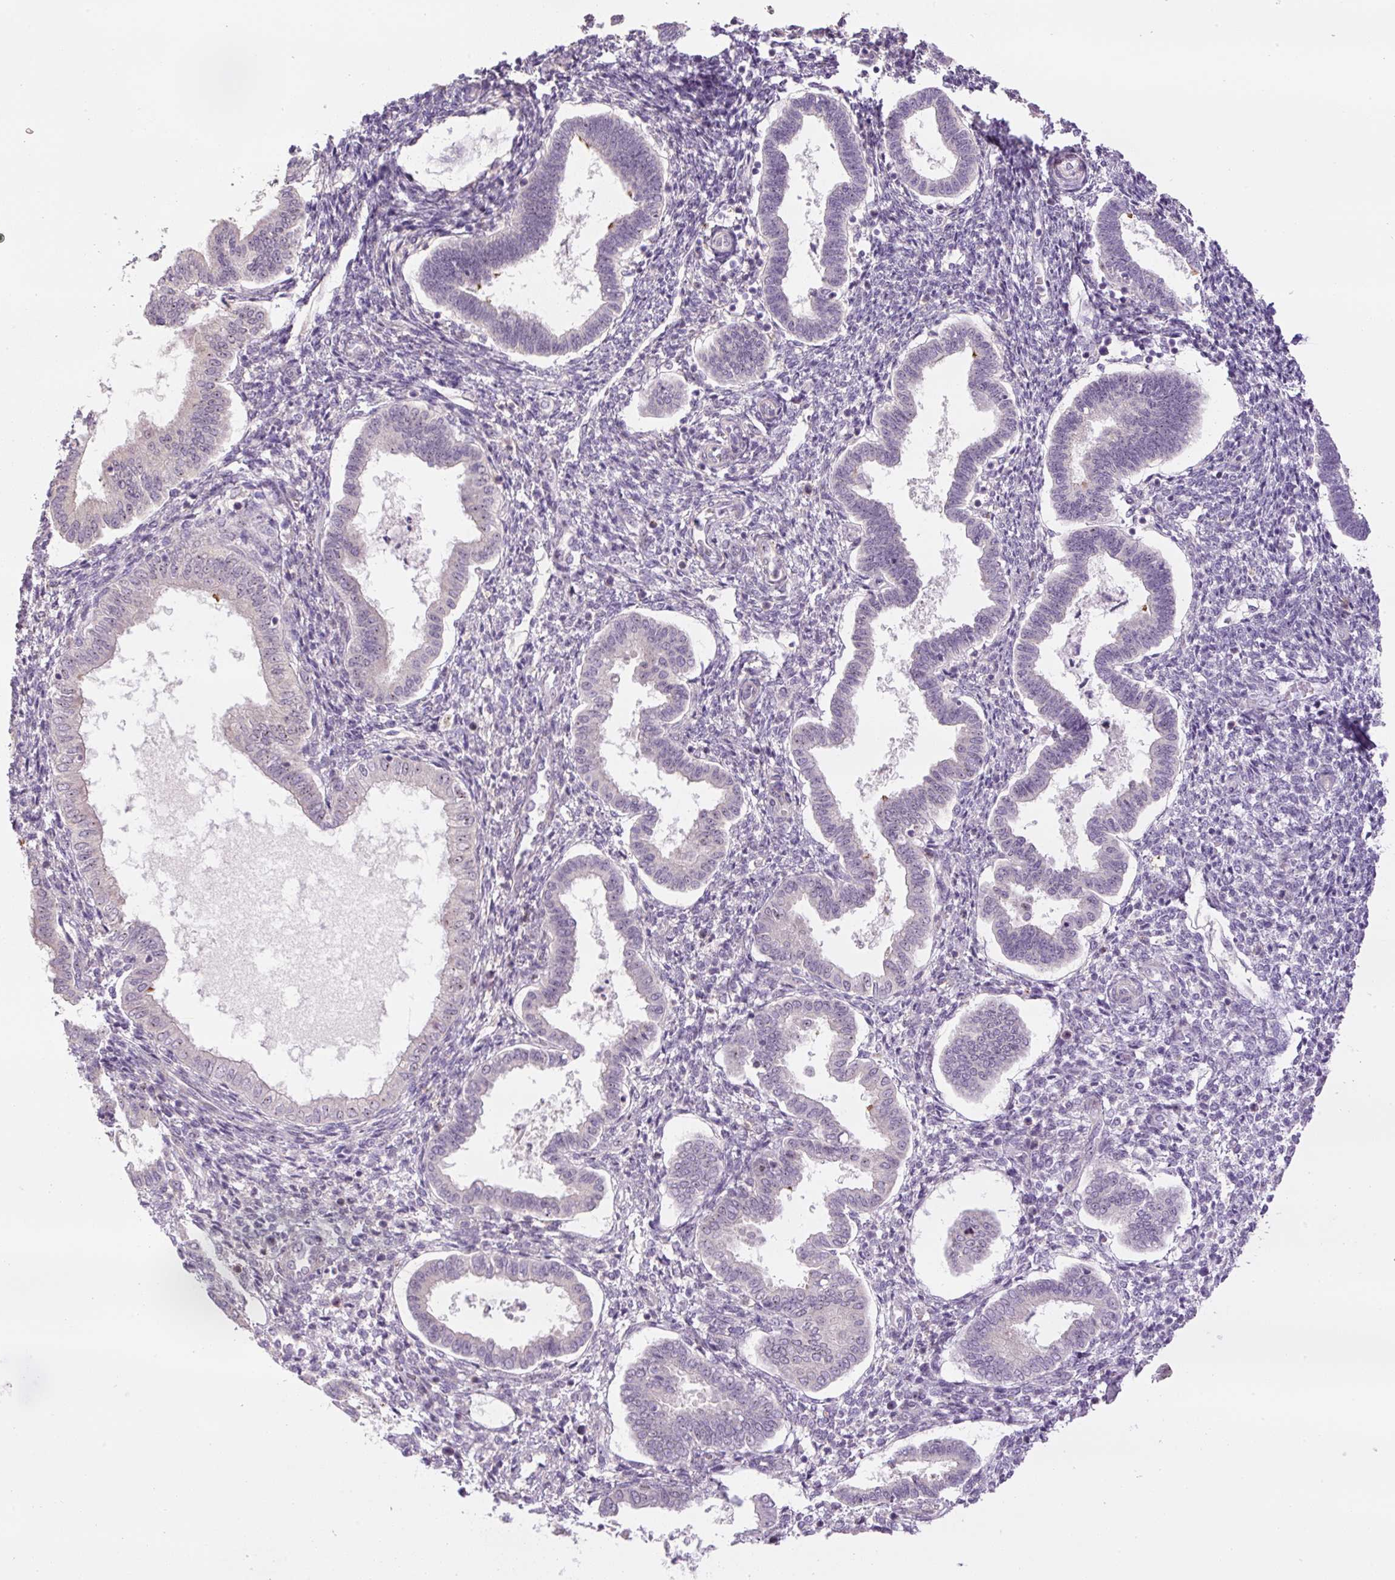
{"staining": {"intensity": "negative", "quantity": "none", "location": "none"}, "tissue": "endometrium", "cell_type": "Cells in endometrial stroma", "image_type": "normal", "snomed": [{"axis": "morphology", "description": "Normal tissue, NOS"}, {"axis": "topography", "description": "Endometrium"}], "caption": "Micrograph shows no protein expression in cells in endometrial stroma of normal endometrium. (Immunohistochemistry (ihc), brightfield microscopy, high magnification).", "gene": "TMEM151B", "patient": {"sex": "female", "age": 24}}